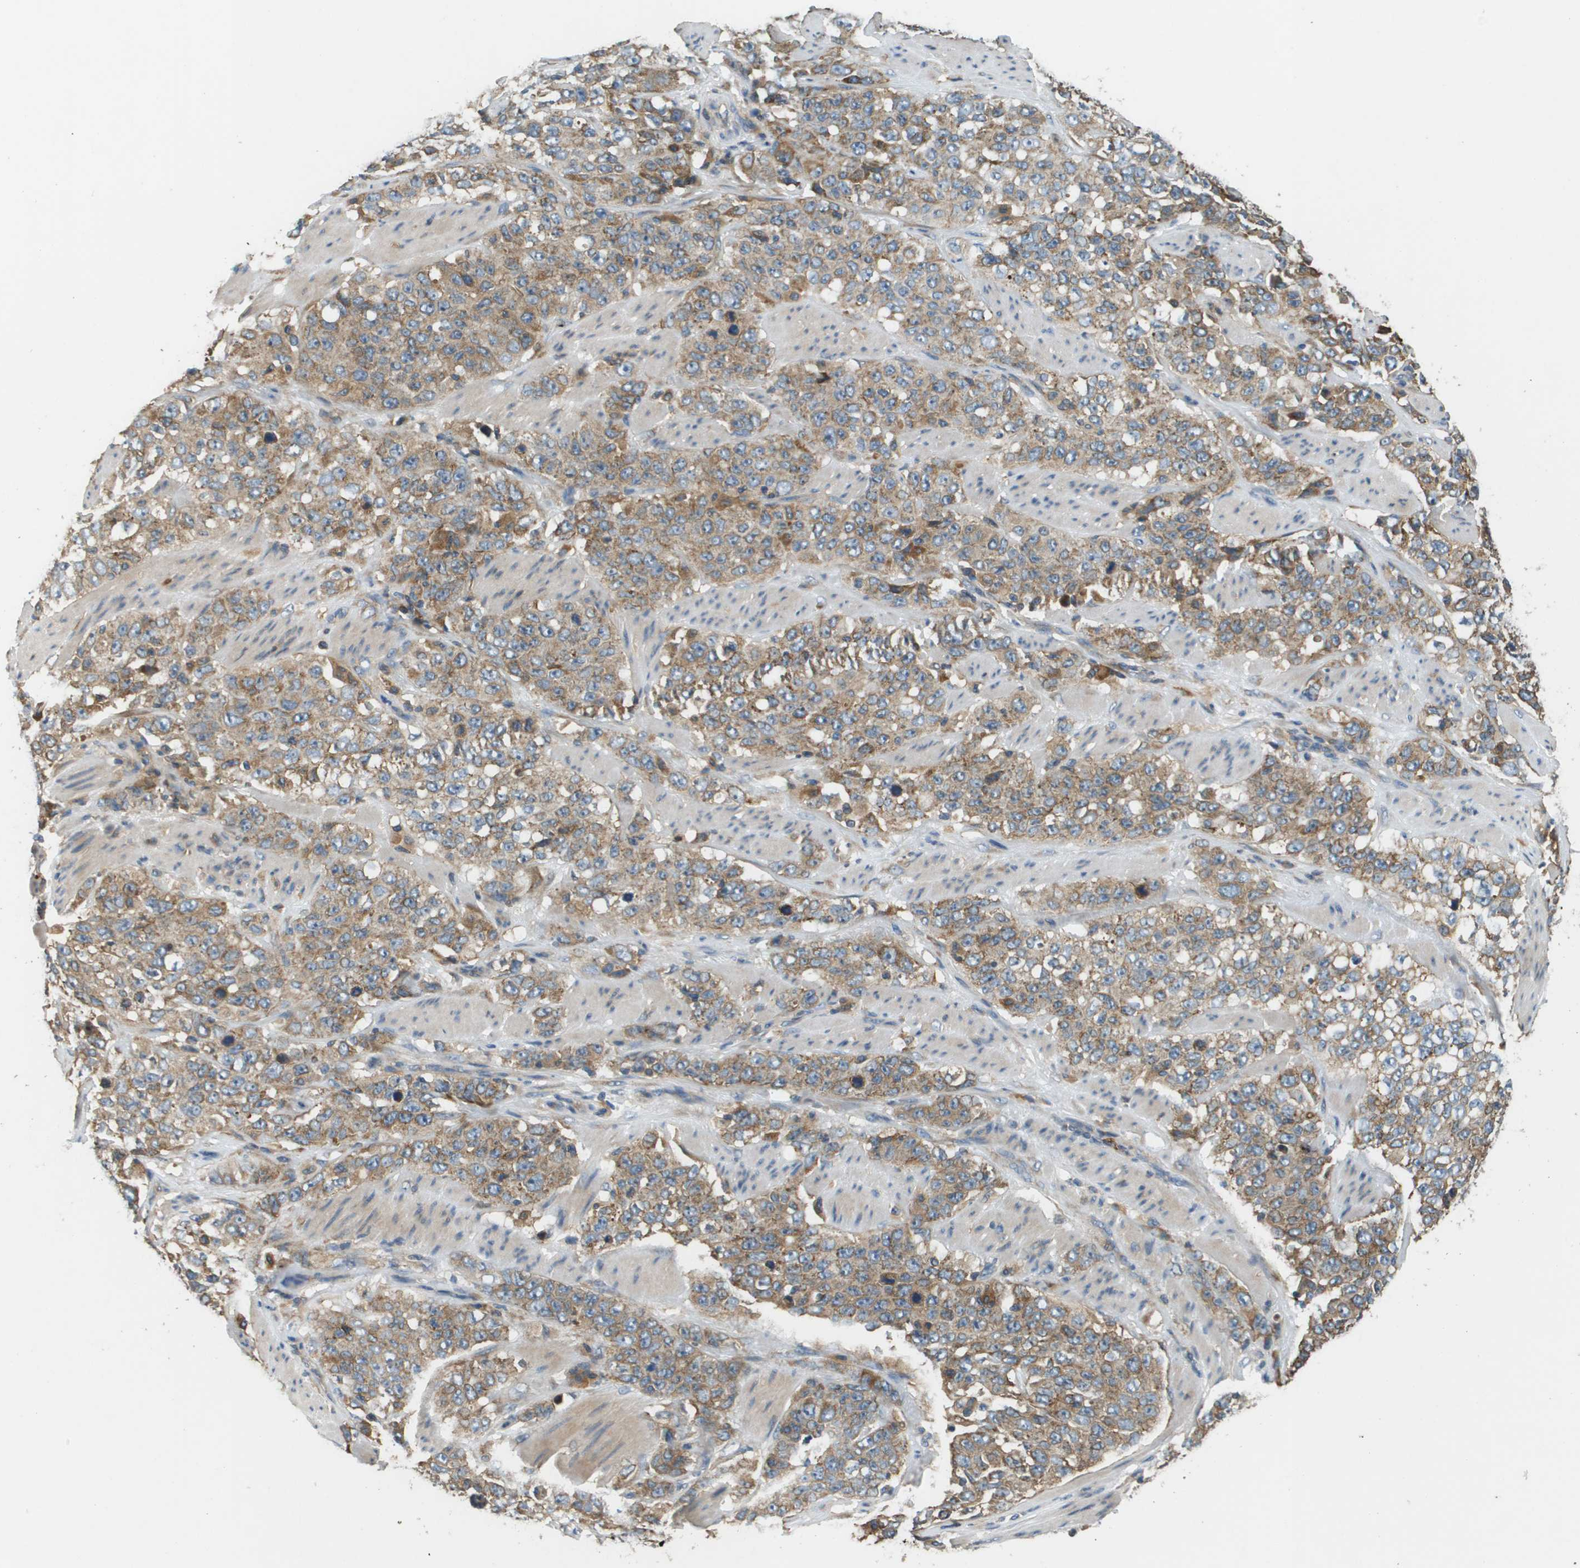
{"staining": {"intensity": "moderate", "quantity": ">75%", "location": "cytoplasmic/membranous"}, "tissue": "stomach cancer", "cell_type": "Tumor cells", "image_type": "cancer", "snomed": [{"axis": "morphology", "description": "Adenocarcinoma, NOS"}, {"axis": "topography", "description": "Stomach"}], "caption": "Stomach cancer (adenocarcinoma) tissue exhibits moderate cytoplasmic/membranous positivity in approximately >75% of tumor cells", "gene": "SAMSN1", "patient": {"sex": "male", "age": 48}}